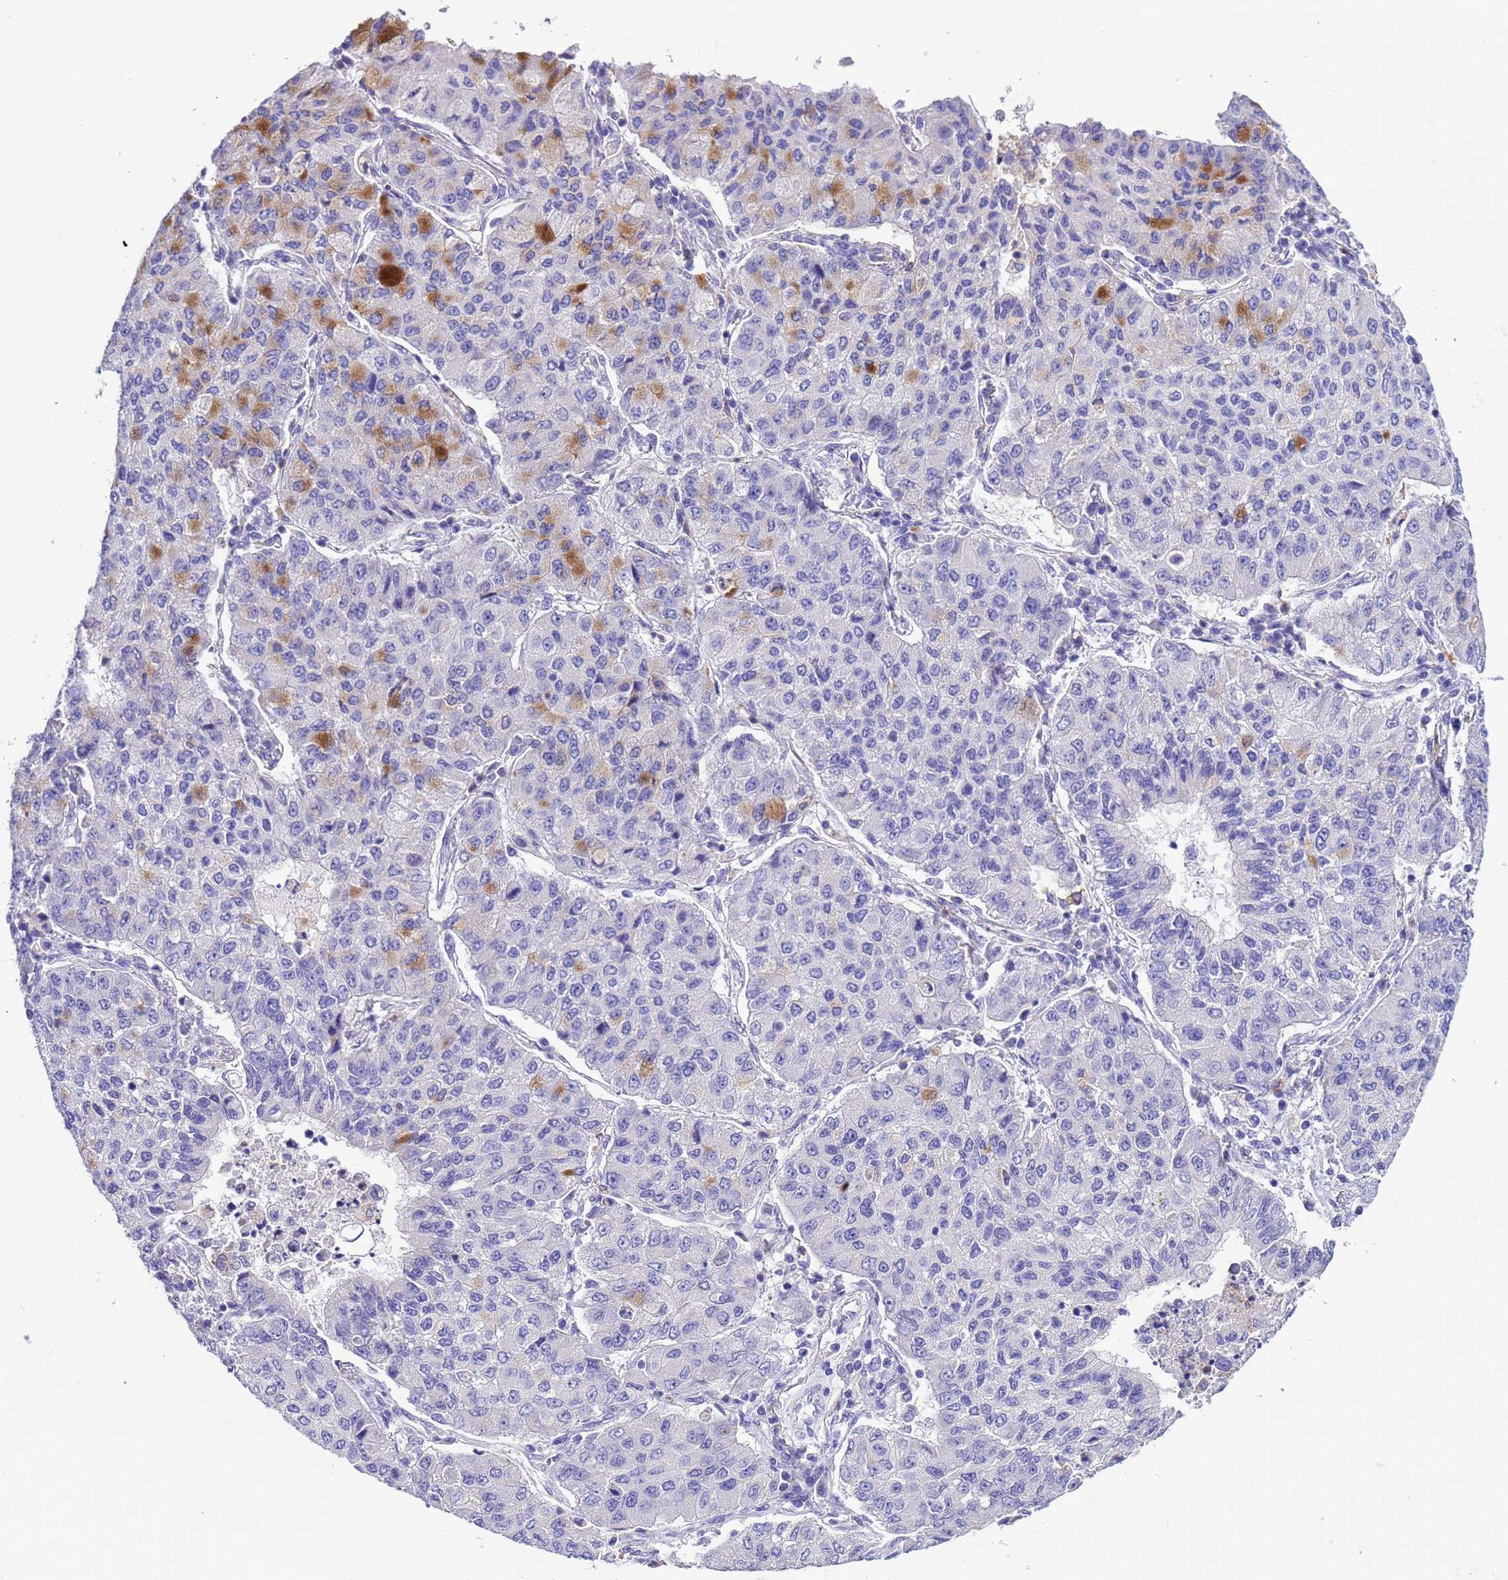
{"staining": {"intensity": "moderate", "quantity": "<25%", "location": "cytoplasmic/membranous"}, "tissue": "lung cancer", "cell_type": "Tumor cells", "image_type": "cancer", "snomed": [{"axis": "morphology", "description": "Squamous cell carcinoma, NOS"}, {"axis": "topography", "description": "Lung"}], "caption": "IHC (DAB) staining of lung cancer exhibits moderate cytoplasmic/membranous protein positivity in about <25% of tumor cells.", "gene": "KICS2", "patient": {"sex": "male", "age": 74}}